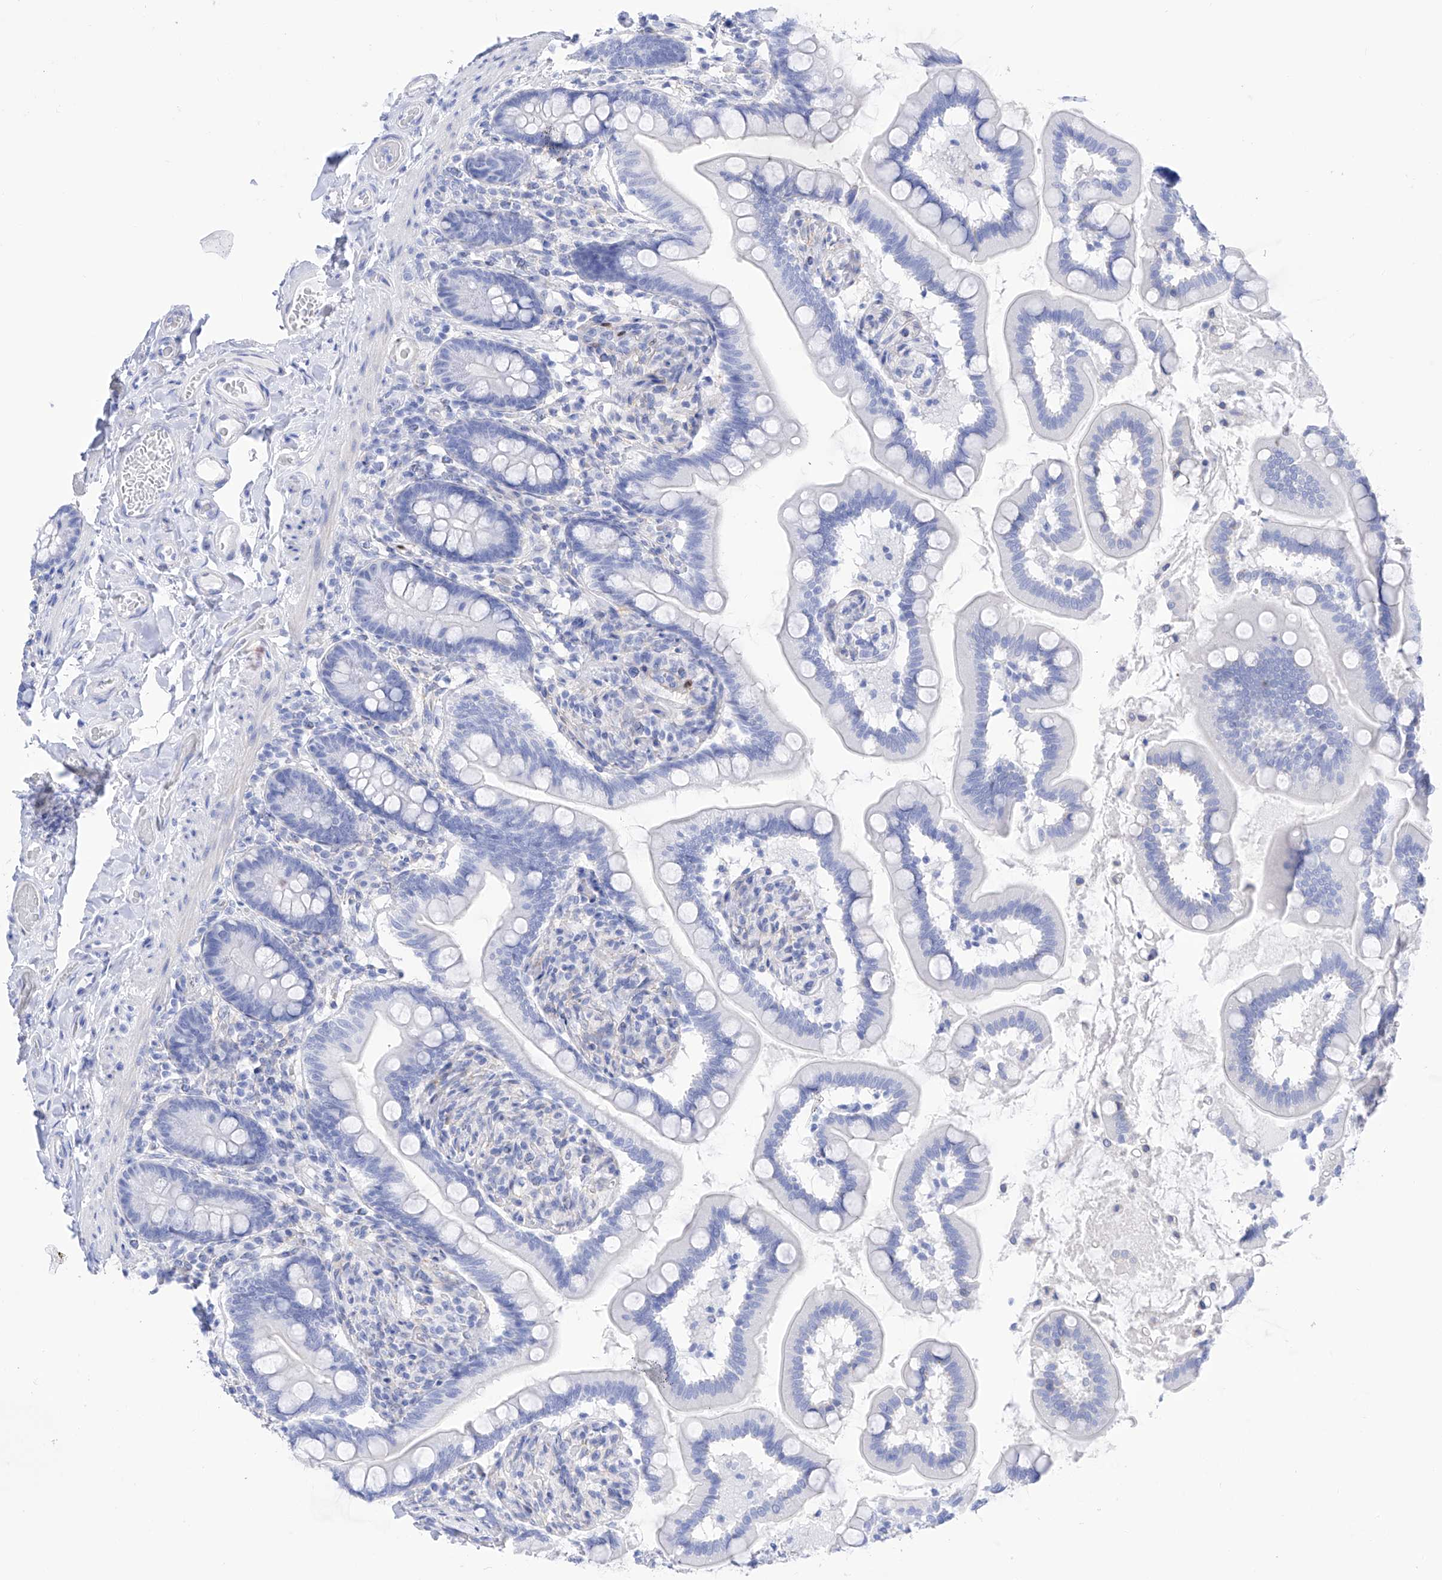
{"staining": {"intensity": "negative", "quantity": "none", "location": "none"}, "tissue": "small intestine", "cell_type": "Glandular cells", "image_type": "normal", "snomed": [{"axis": "morphology", "description": "Normal tissue, NOS"}, {"axis": "topography", "description": "Small intestine"}], "caption": "Glandular cells are negative for brown protein staining in benign small intestine. The staining is performed using DAB brown chromogen with nuclei counter-stained in using hematoxylin.", "gene": "TRPC7", "patient": {"sex": "female", "age": 64}}